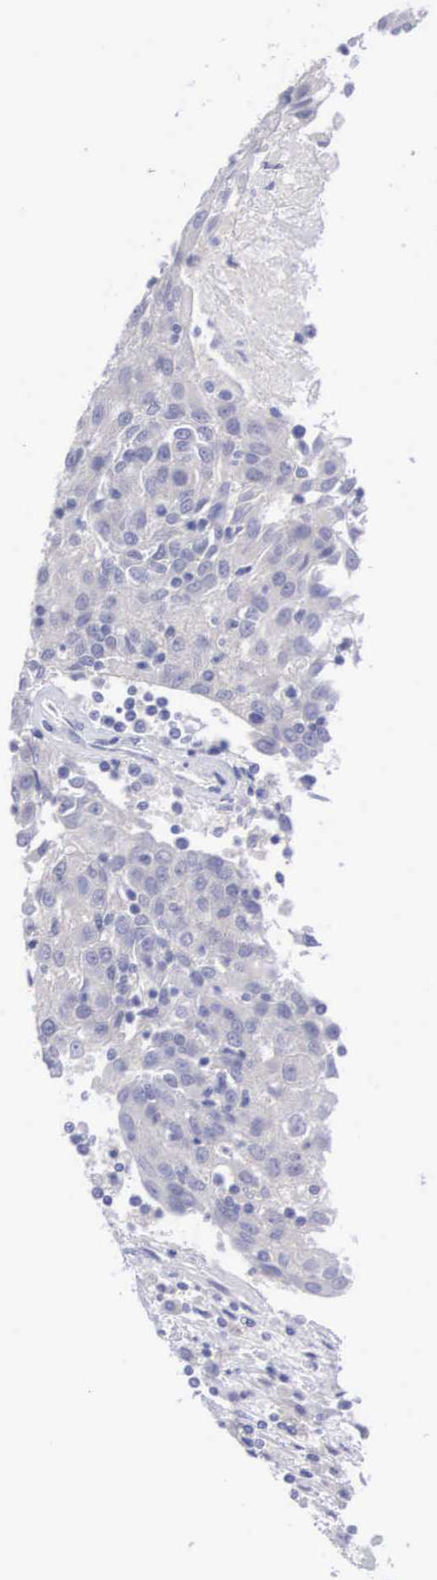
{"staining": {"intensity": "negative", "quantity": "none", "location": "none"}, "tissue": "urothelial cancer", "cell_type": "Tumor cells", "image_type": "cancer", "snomed": [{"axis": "morphology", "description": "Urothelial carcinoma, High grade"}, {"axis": "topography", "description": "Urinary bladder"}], "caption": "Urothelial carcinoma (high-grade) stained for a protein using IHC shows no staining tumor cells.", "gene": "SLITRK4", "patient": {"sex": "female", "age": 85}}